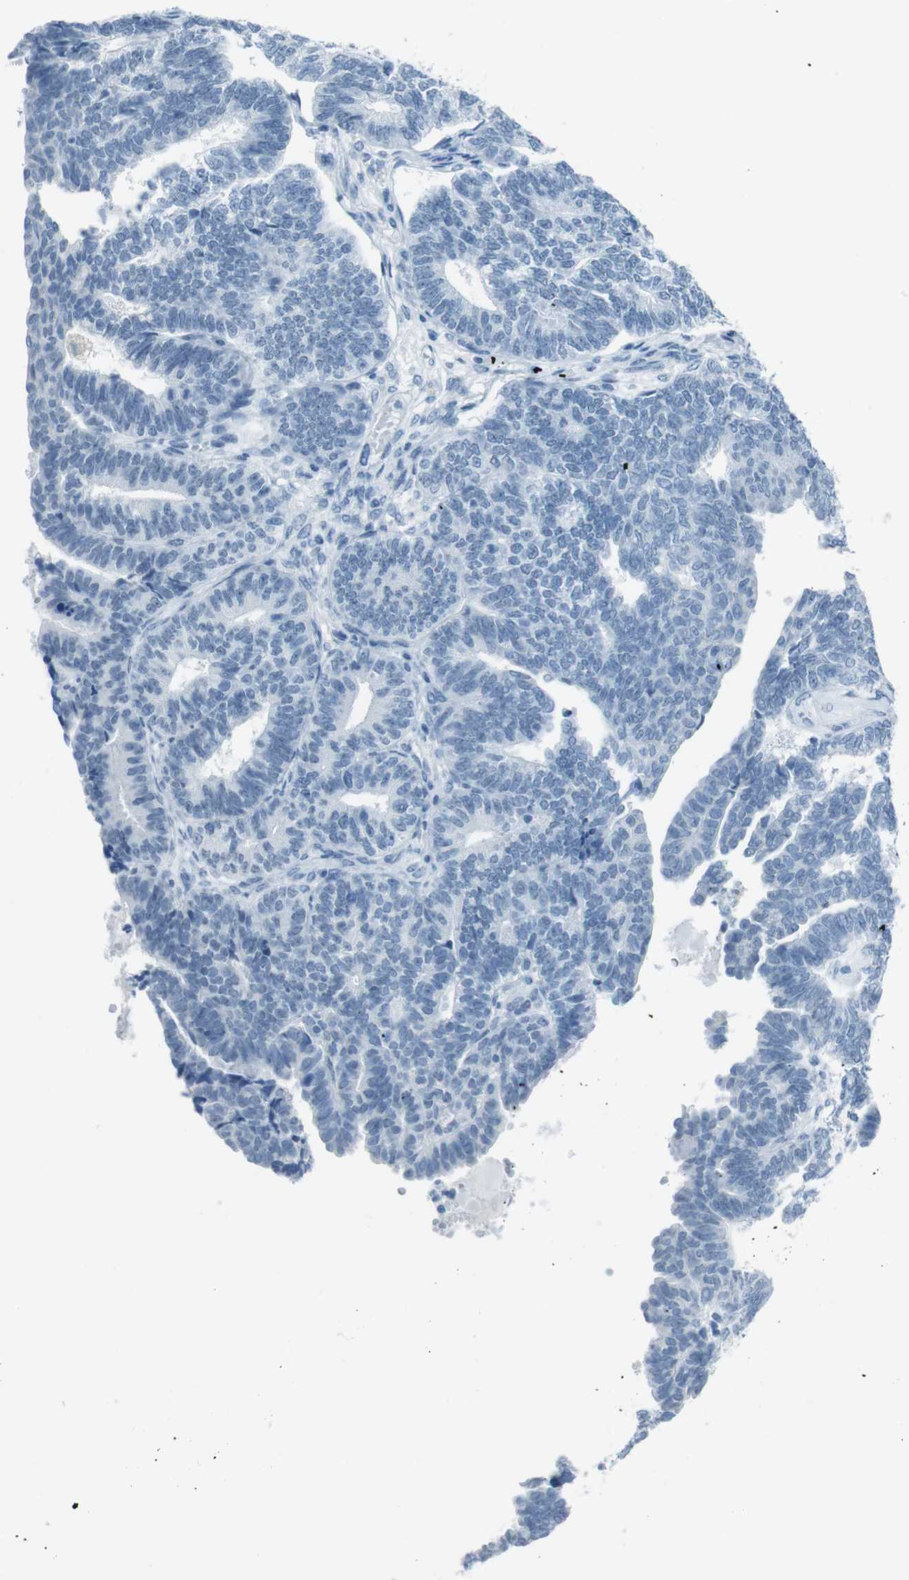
{"staining": {"intensity": "negative", "quantity": "none", "location": "none"}, "tissue": "endometrial cancer", "cell_type": "Tumor cells", "image_type": "cancer", "snomed": [{"axis": "morphology", "description": "Adenocarcinoma, NOS"}, {"axis": "topography", "description": "Endometrium"}], "caption": "An immunohistochemistry (IHC) micrograph of endometrial adenocarcinoma is shown. There is no staining in tumor cells of endometrial adenocarcinoma.", "gene": "TMEM207", "patient": {"sex": "female", "age": 70}}